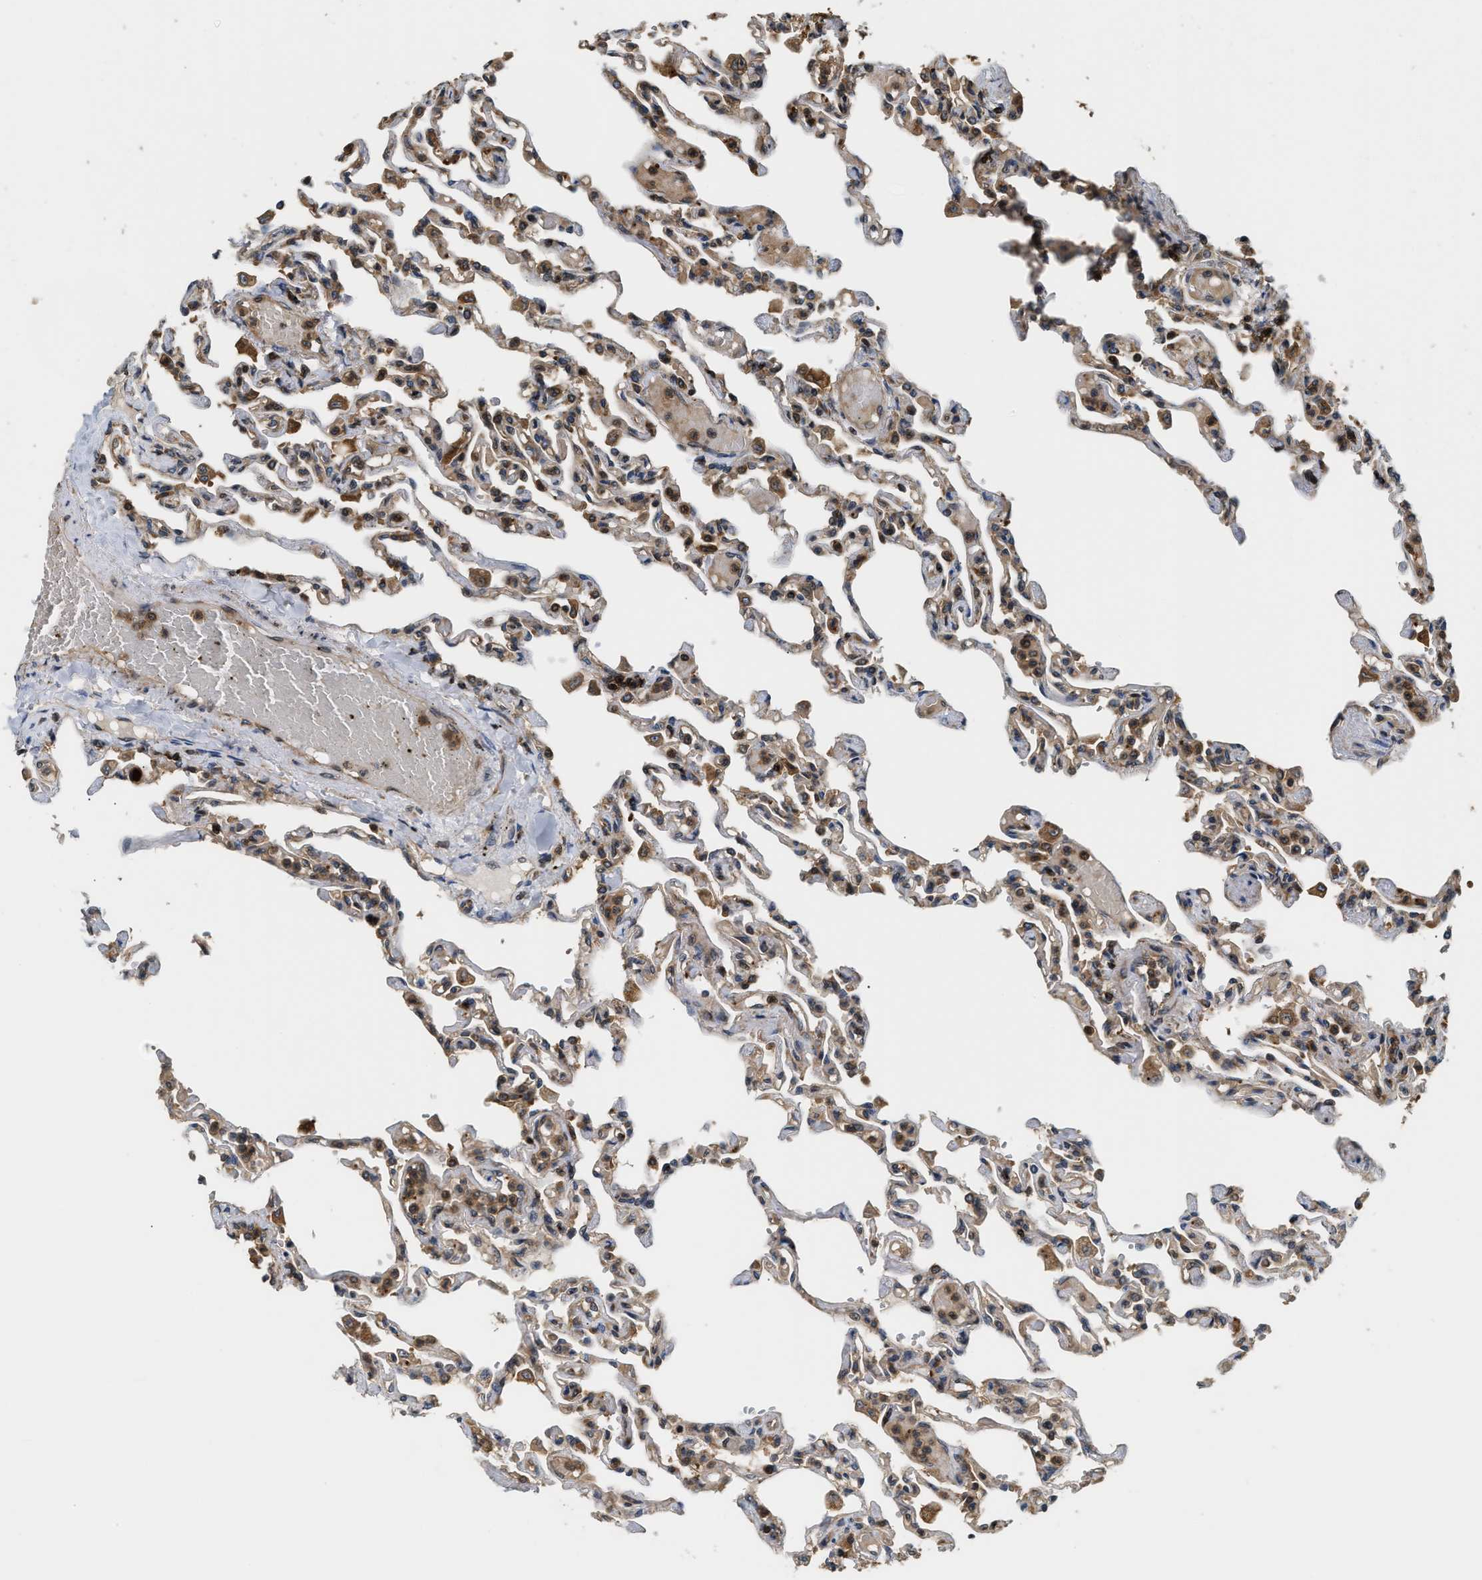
{"staining": {"intensity": "strong", "quantity": ">75%", "location": "cytoplasmic/membranous"}, "tissue": "lung", "cell_type": "Alveolar cells", "image_type": "normal", "snomed": [{"axis": "morphology", "description": "Normal tissue, NOS"}, {"axis": "topography", "description": "Lung"}], "caption": "This is a micrograph of immunohistochemistry staining of normal lung, which shows strong expression in the cytoplasmic/membranous of alveolar cells.", "gene": "SNX5", "patient": {"sex": "male", "age": 21}}